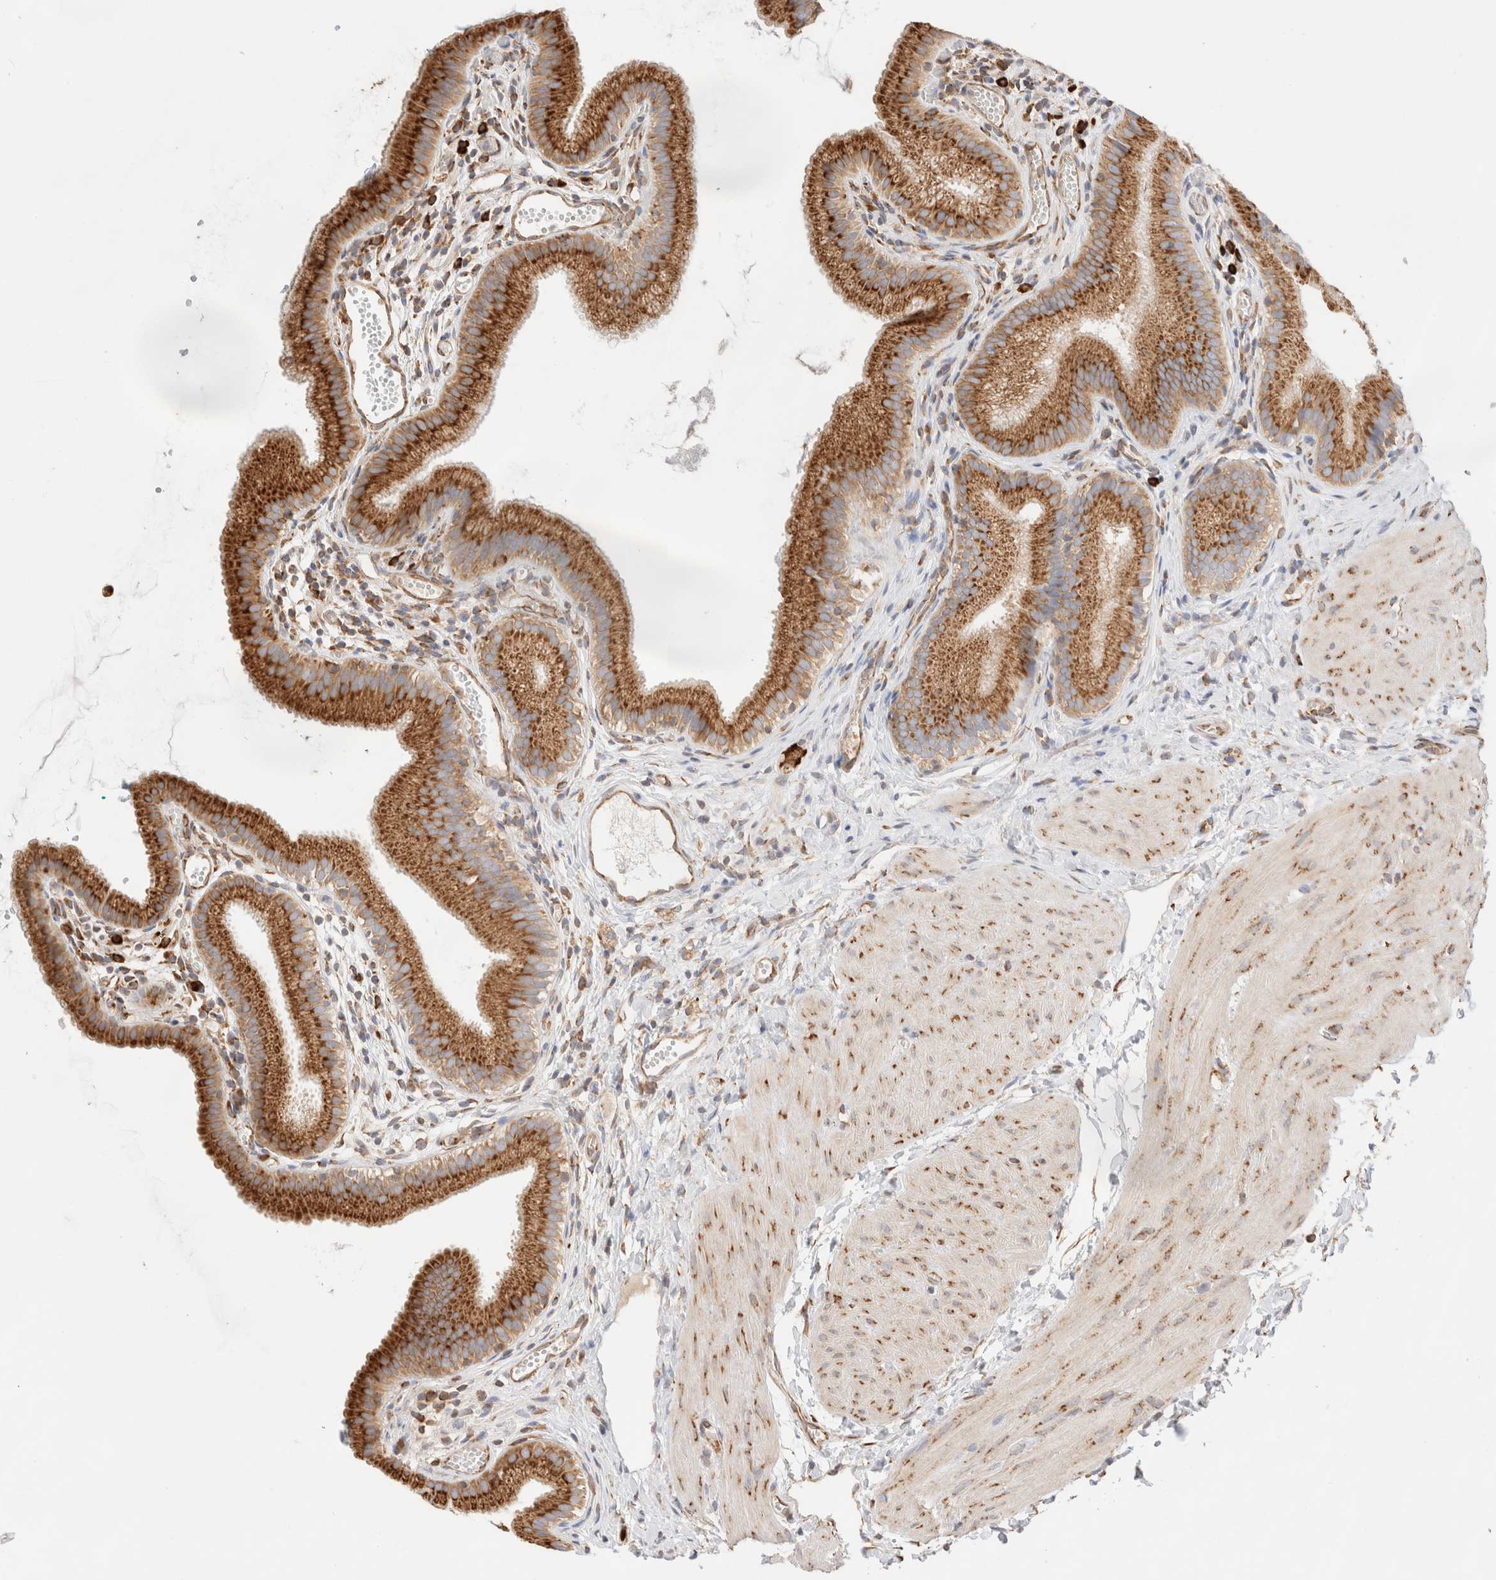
{"staining": {"intensity": "strong", "quantity": ">75%", "location": "cytoplasmic/membranous"}, "tissue": "gallbladder", "cell_type": "Glandular cells", "image_type": "normal", "snomed": [{"axis": "morphology", "description": "Normal tissue, NOS"}, {"axis": "topography", "description": "Gallbladder"}], "caption": "Strong cytoplasmic/membranous positivity is identified in about >75% of glandular cells in benign gallbladder.", "gene": "ZC2HC1A", "patient": {"sex": "female", "age": 26}}